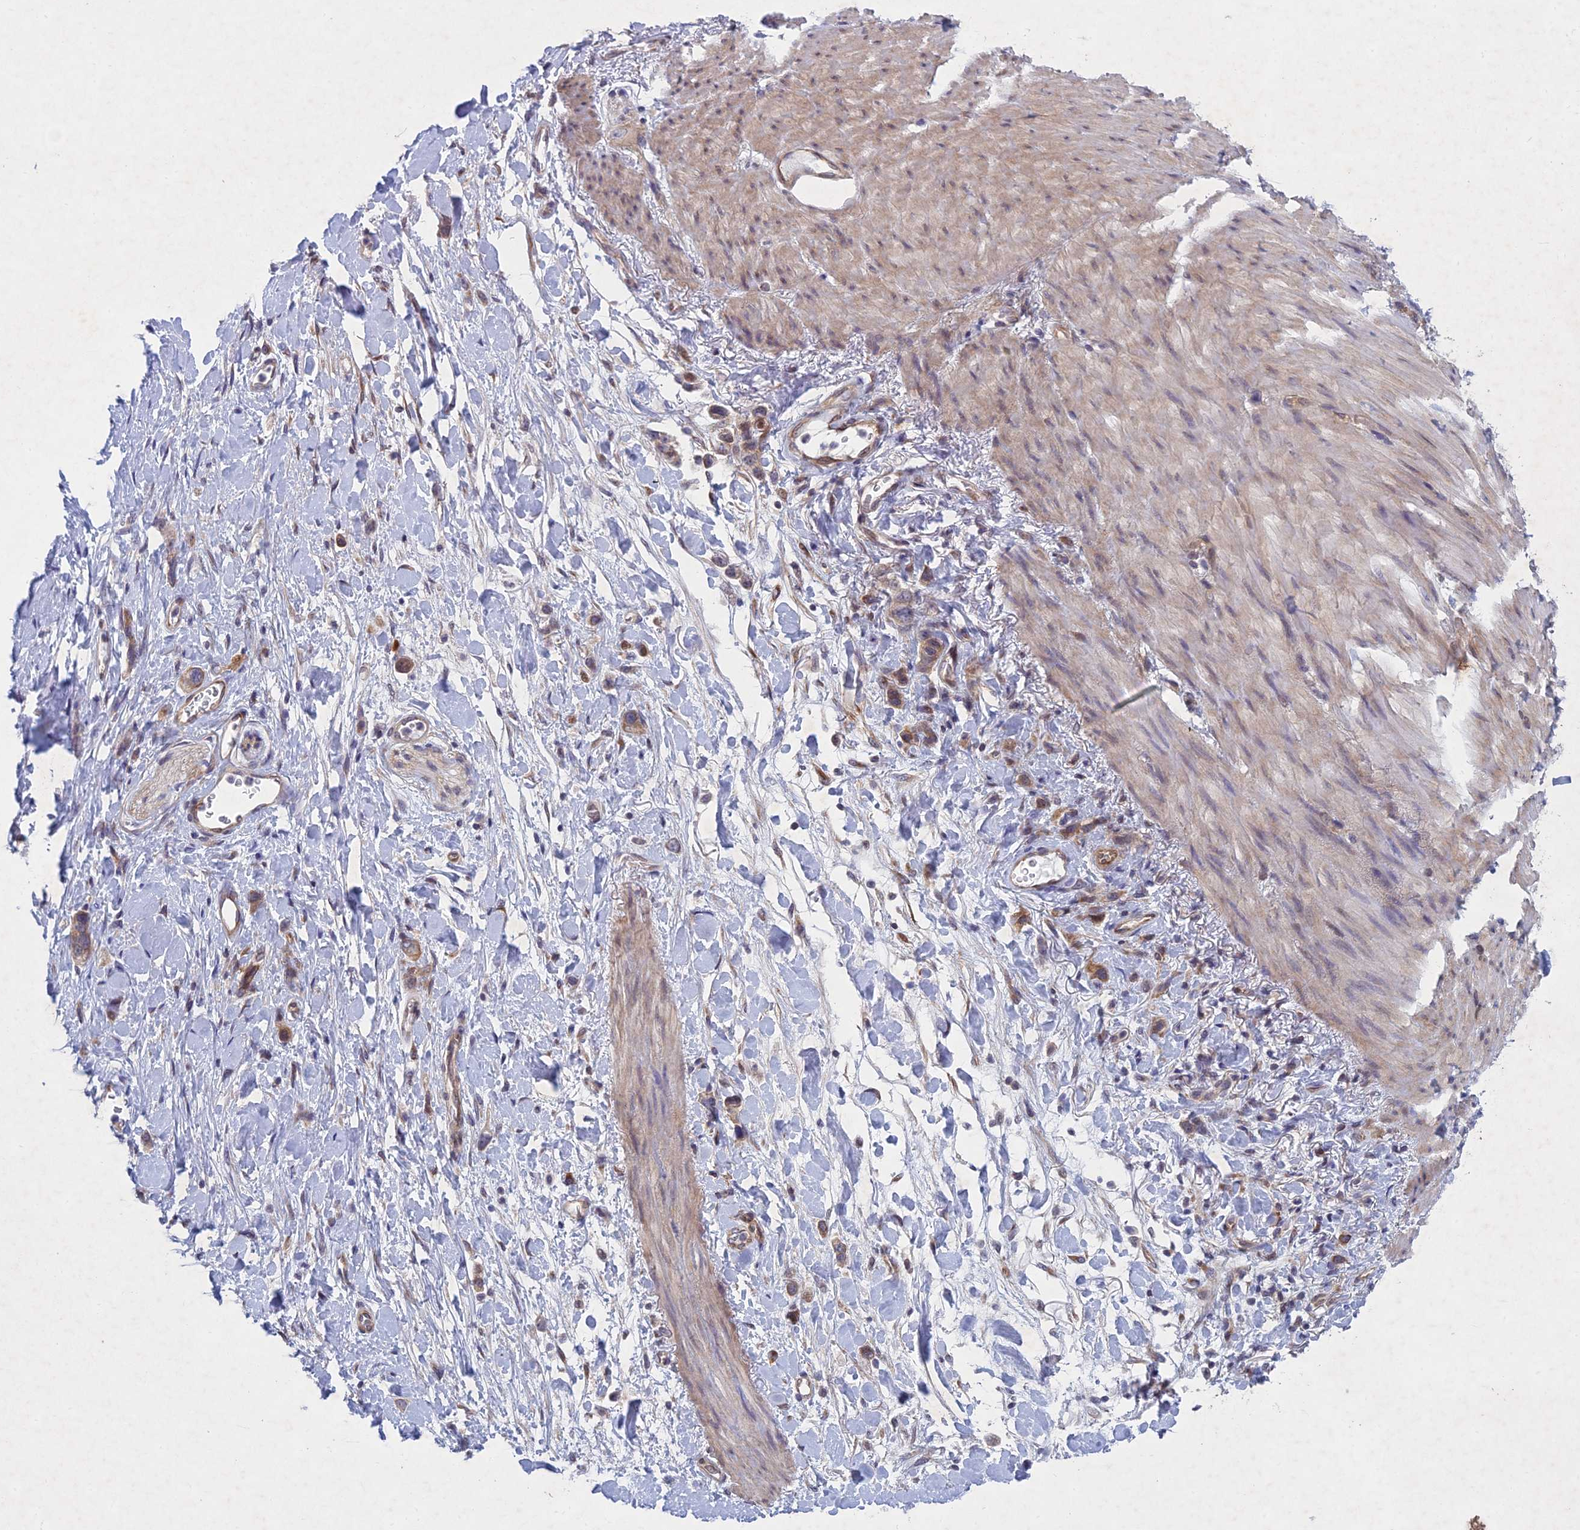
{"staining": {"intensity": "weak", "quantity": ">75%", "location": "cytoplasmic/membranous"}, "tissue": "stomach cancer", "cell_type": "Tumor cells", "image_type": "cancer", "snomed": [{"axis": "morphology", "description": "Adenocarcinoma, NOS"}, {"axis": "topography", "description": "Stomach"}], "caption": "A photomicrograph of stomach cancer (adenocarcinoma) stained for a protein reveals weak cytoplasmic/membranous brown staining in tumor cells.", "gene": "PTHLH", "patient": {"sex": "female", "age": 65}}